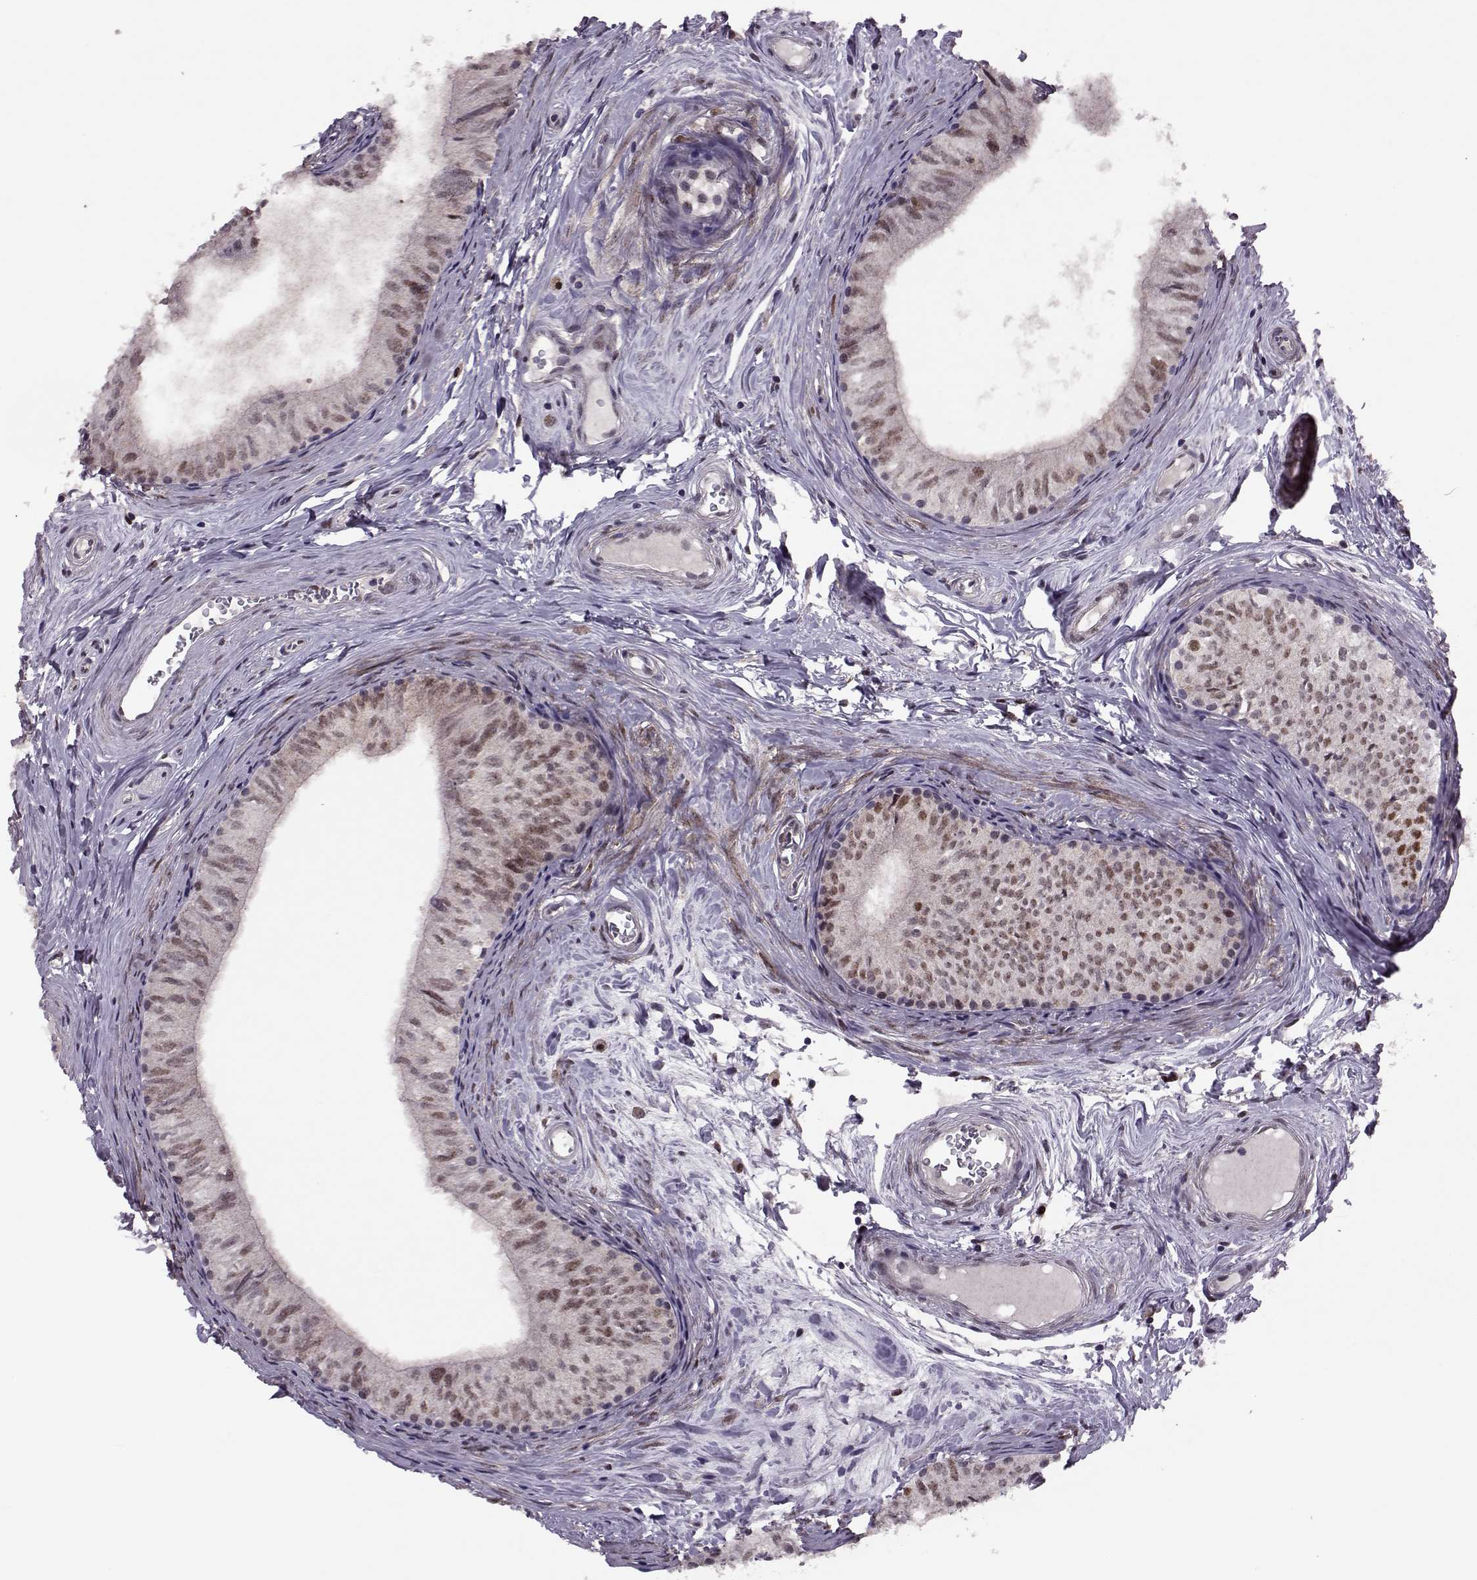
{"staining": {"intensity": "weak", "quantity": "25%-75%", "location": "cytoplasmic/membranous,nuclear"}, "tissue": "epididymis", "cell_type": "Glandular cells", "image_type": "normal", "snomed": [{"axis": "morphology", "description": "Normal tissue, NOS"}, {"axis": "topography", "description": "Epididymis"}], "caption": "The immunohistochemical stain shows weak cytoplasmic/membranous,nuclear staining in glandular cells of normal epididymis.", "gene": "CDK4", "patient": {"sex": "male", "age": 52}}